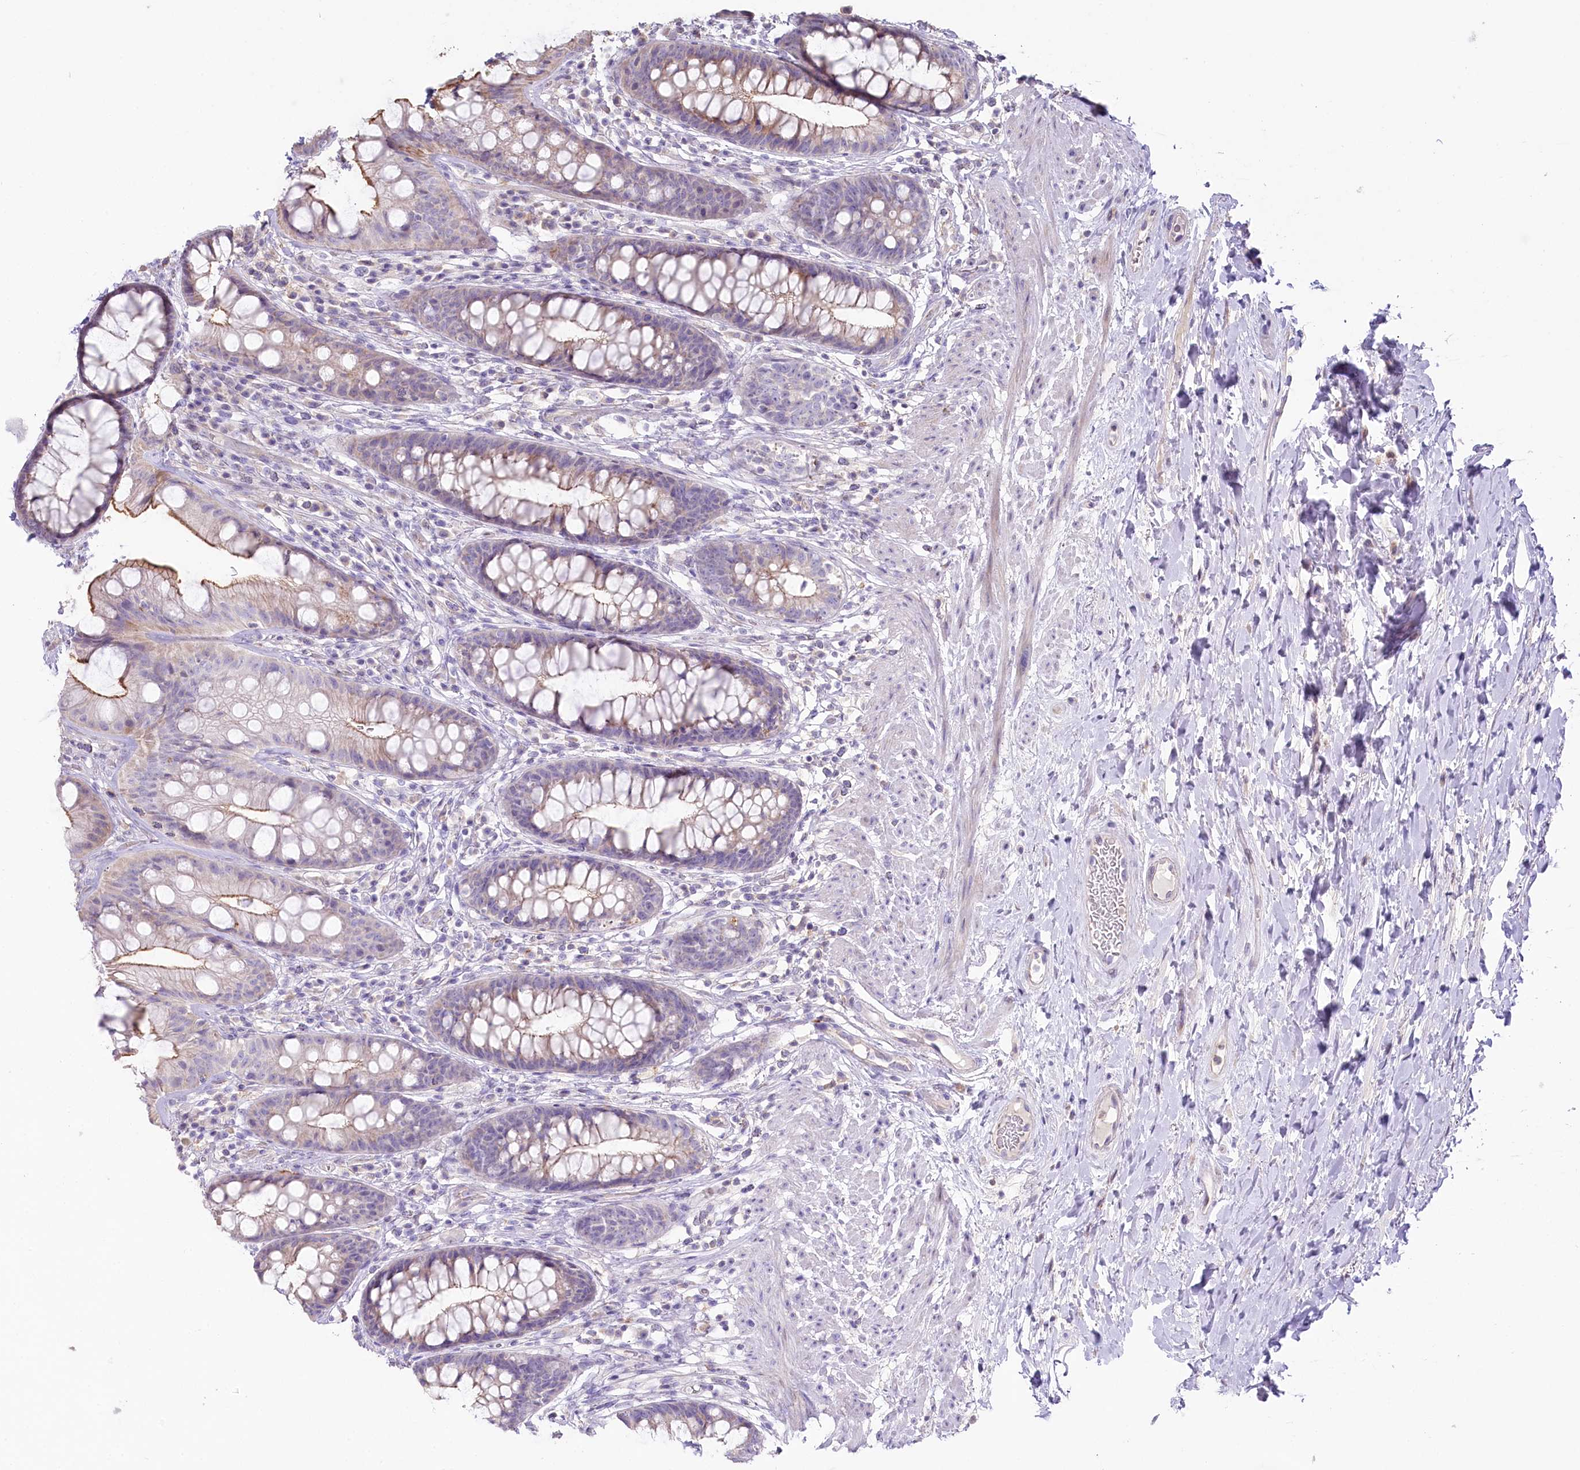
{"staining": {"intensity": "weak", "quantity": "25%-75%", "location": "cytoplasmic/membranous"}, "tissue": "rectum", "cell_type": "Glandular cells", "image_type": "normal", "snomed": [{"axis": "morphology", "description": "Normal tissue, NOS"}, {"axis": "topography", "description": "Rectum"}], "caption": "Glandular cells reveal low levels of weak cytoplasmic/membranous positivity in about 25%-75% of cells in unremarkable human rectum. Nuclei are stained in blue.", "gene": "SLC6A11", "patient": {"sex": "male", "age": 74}}